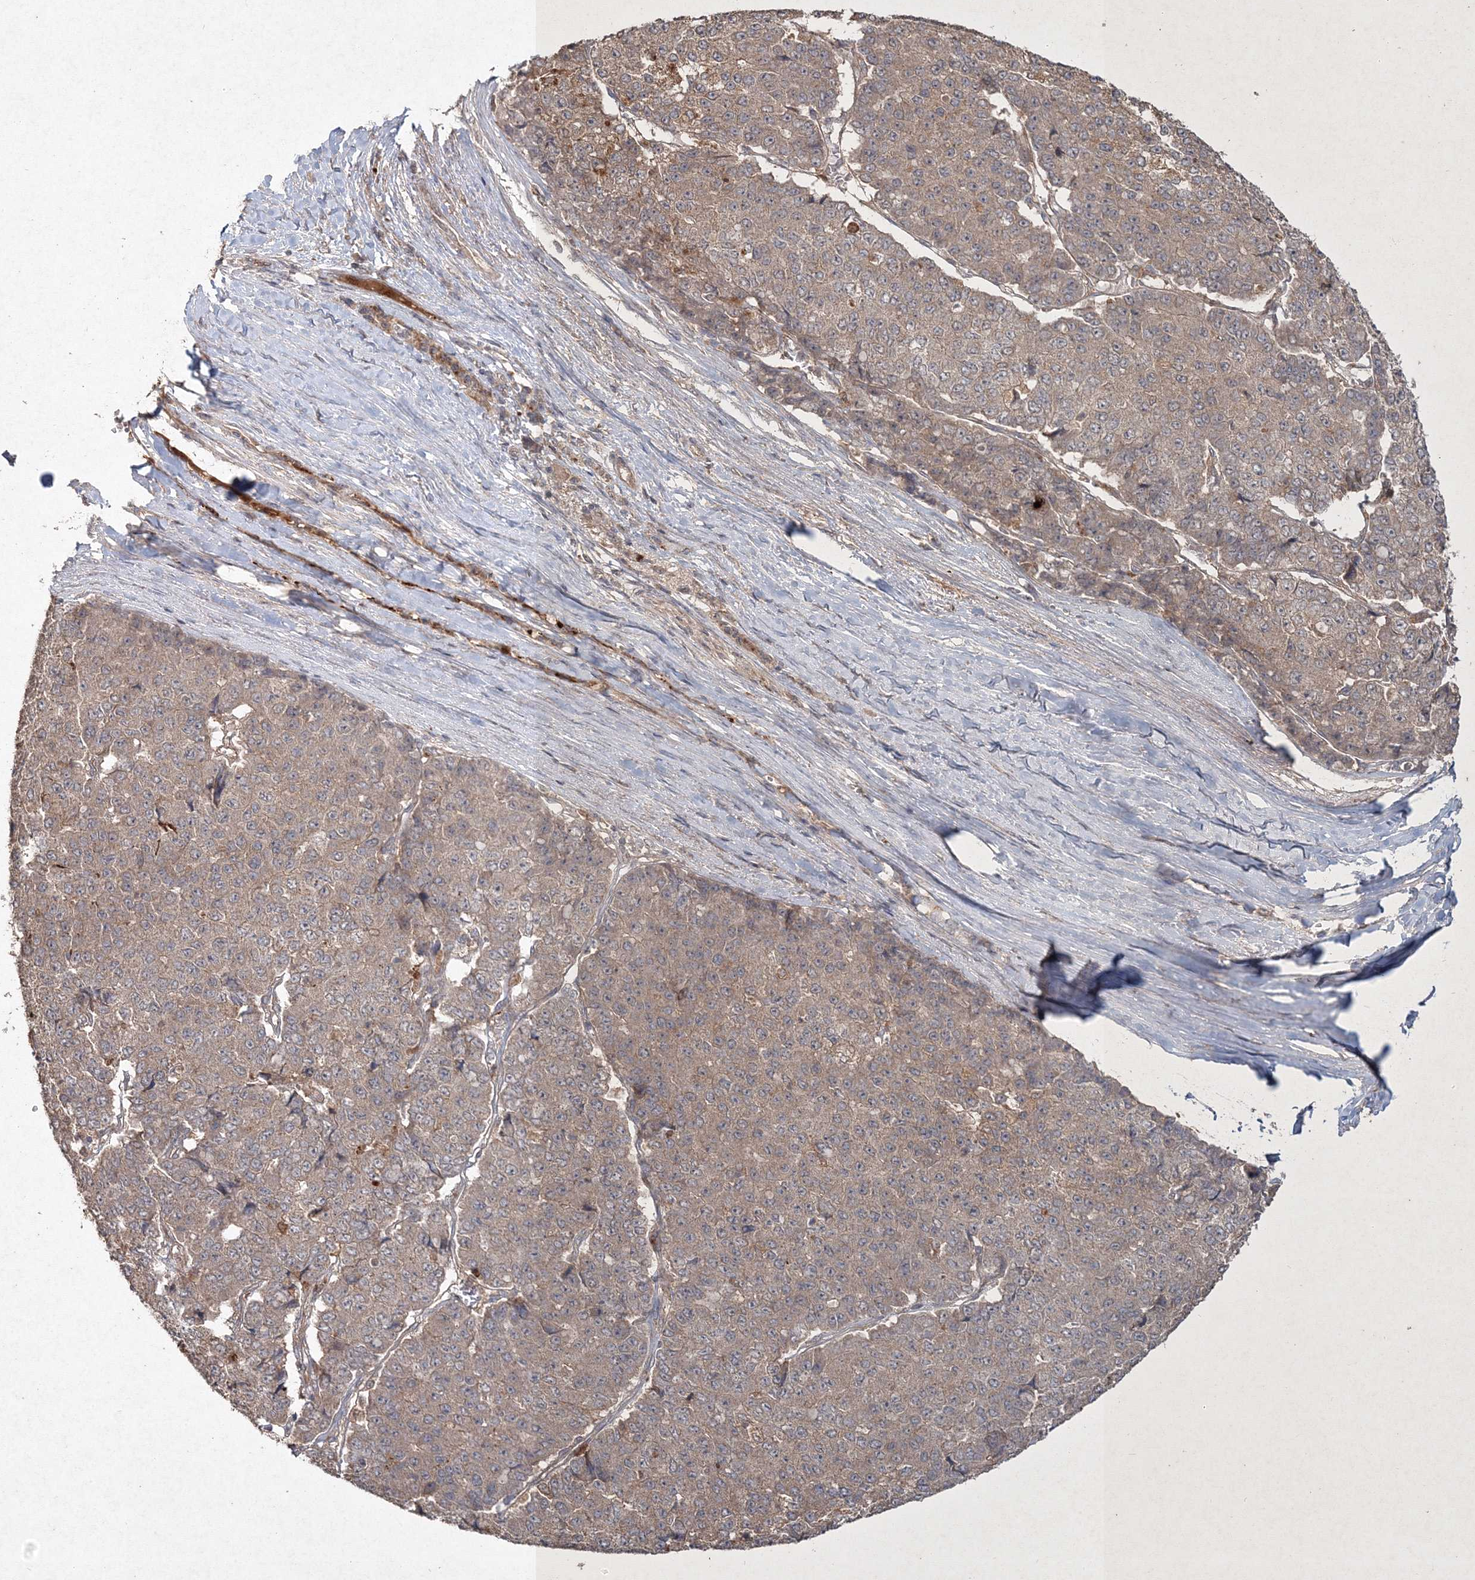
{"staining": {"intensity": "weak", "quantity": ">75%", "location": "cytoplasmic/membranous"}, "tissue": "pancreatic cancer", "cell_type": "Tumor cells", "image_type": "cancer", "snomed": [{"axis": "morphology", "description": "Adenocarcinoma, NOS"}, {"axis": "topography", "description": "Pancreas"}], "caption": "Protein staining of pancreatic cancer (adenocarcinoma) tissue displays weak cytoplasmic/membranous expression in about >75% of tumor cells.", "gene": "SPRY1", "patient": {"sex": "male", "age": 50}}